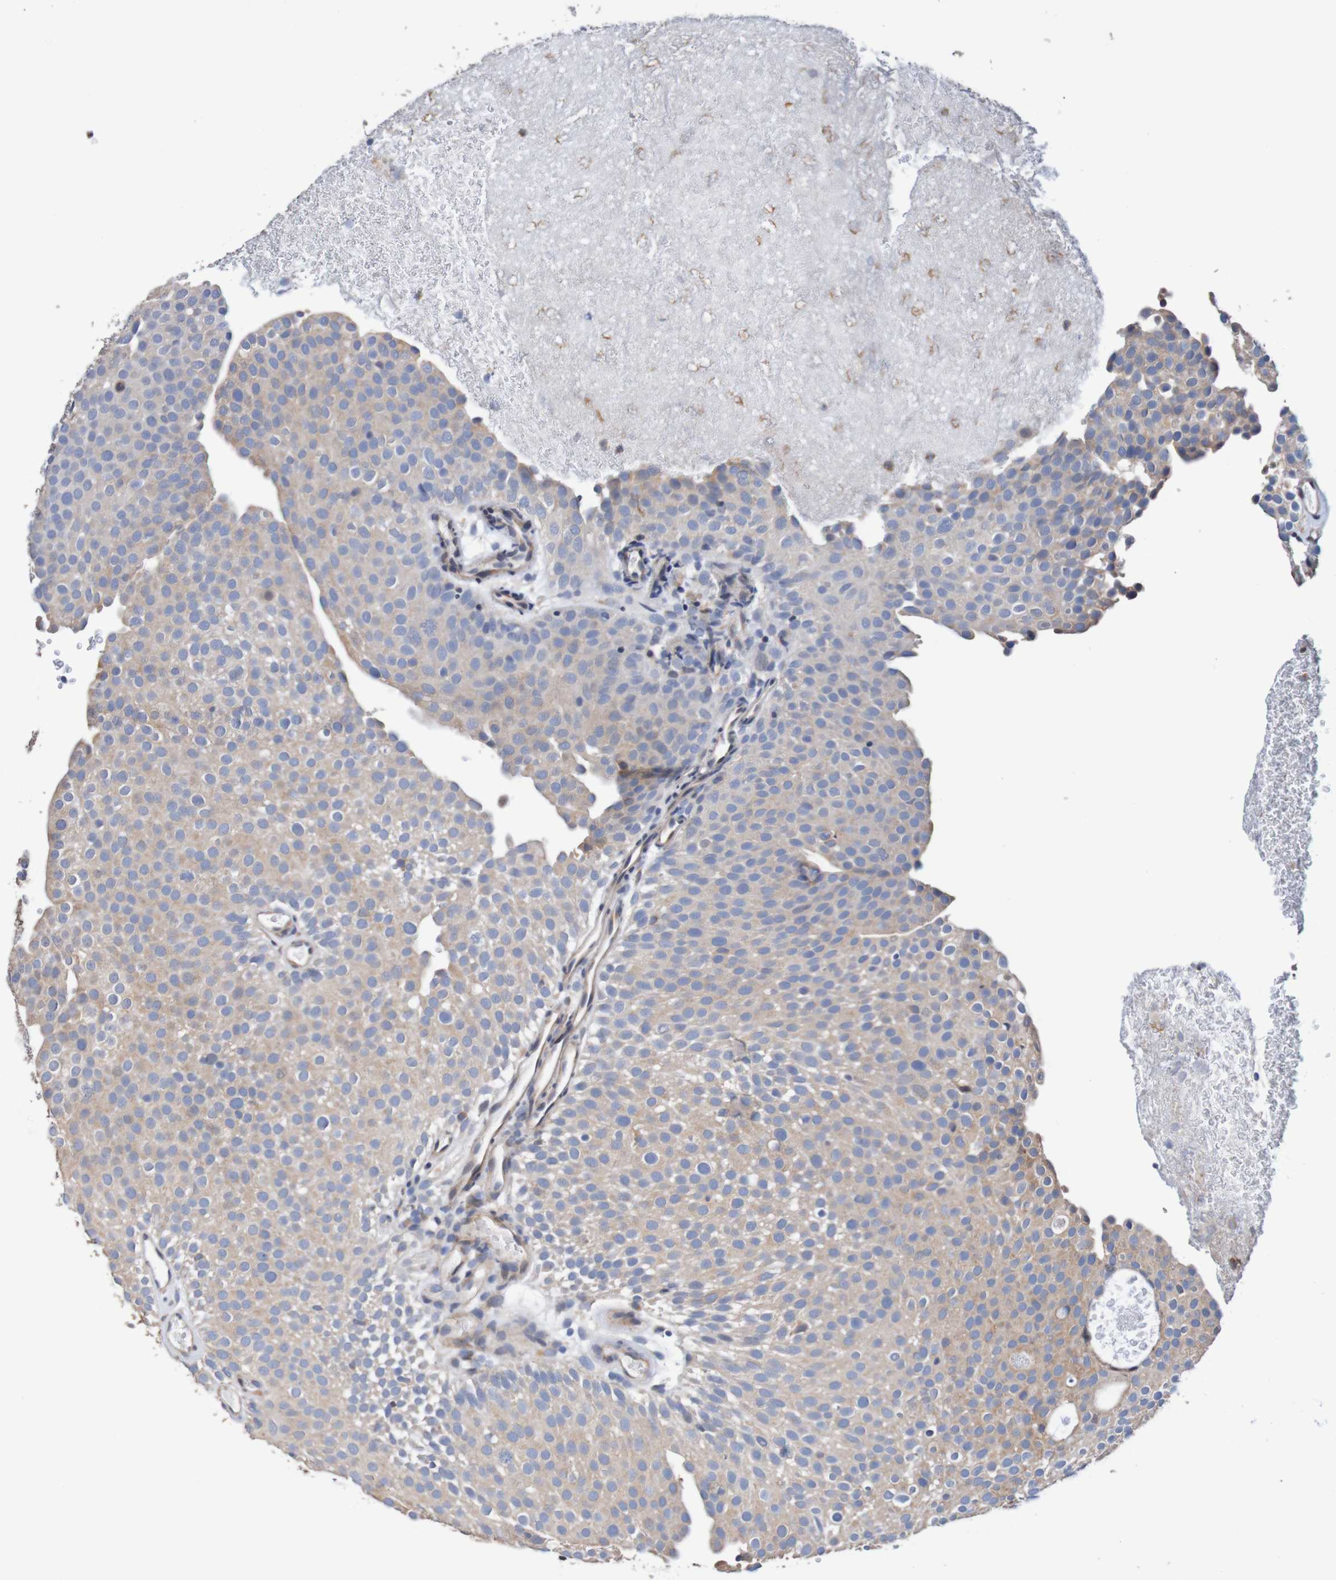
{"staining": {"intensity": "weak", "quantity": ">75%", "location": "cytoplasmic/membranous"}, "tissue": "urothelial cancer", "cell_type": "Tumor cells", "image_type": "cancer", "snomed": [{"axis": "morphology", "description": "Urothelial carcinoma, Low grade"}, {"axis": "topography", "description": "Urinary bladder"}], "caption": "Human low-grade urothelial carcinoma stained with a brown dye reveals weak cytoplasmic/membranous positive staining in about >75% of tumor cells.", "gene": "FIBP", "patient": {"sex": "male", "age": 78}}